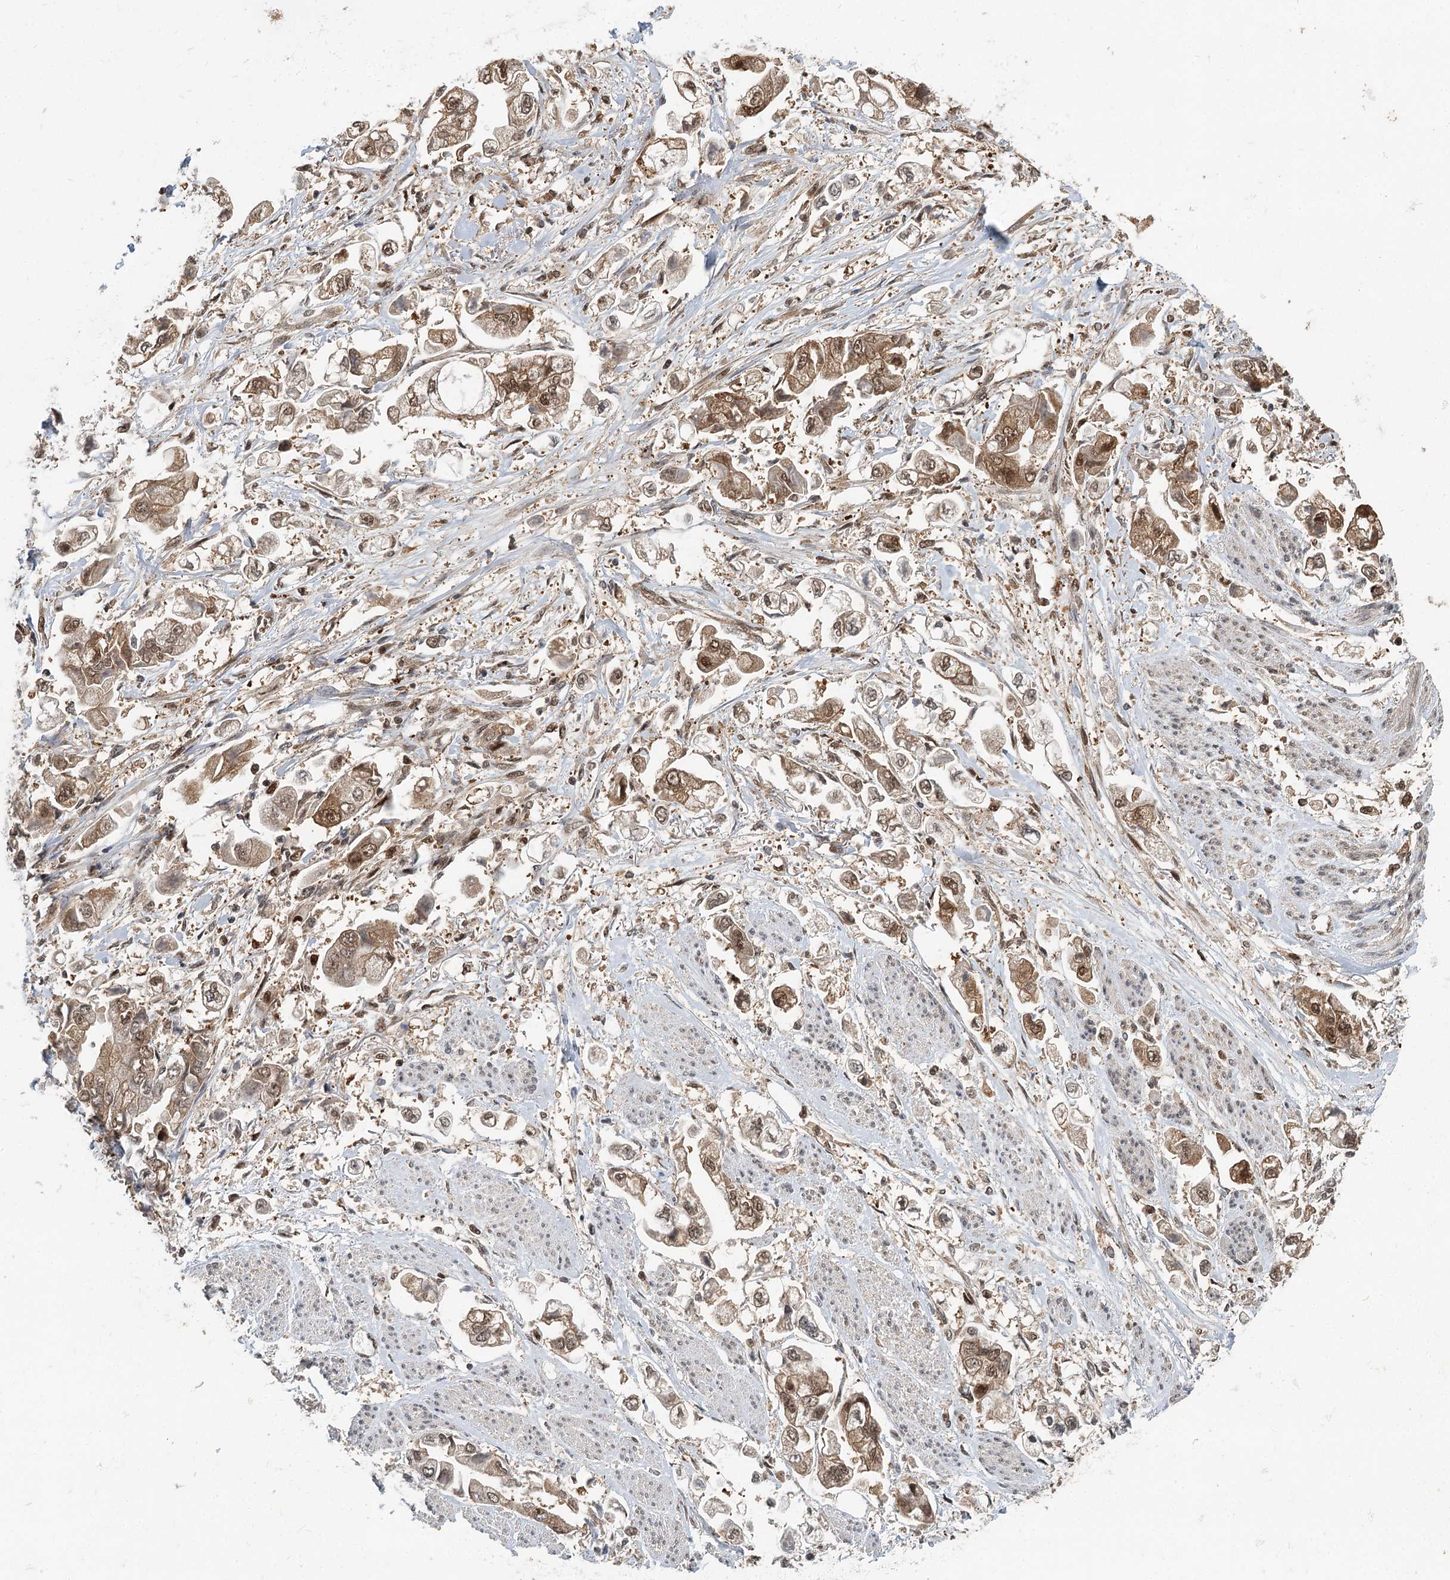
{"staining": {"intensity": "moderate", "quantity": ">75%", "location": "nuclear"}, "tissue": "stomach cancer", "cell_type": "Tumor cells", "image_type": "cancer", "snomed": [{"axis": "morphology", "description": "Adenocarcinoma, NOS"}, {"axis": "topography", "description": "Stomach"}], "caption": "A micrograph of stomach cancer (adenocarcinoma) stained for a protein demonstrates moderate nuclear brown staining in tumor cells.", "gene": "N6AMT1", "patient": {"sex": "male", "age": 62}}